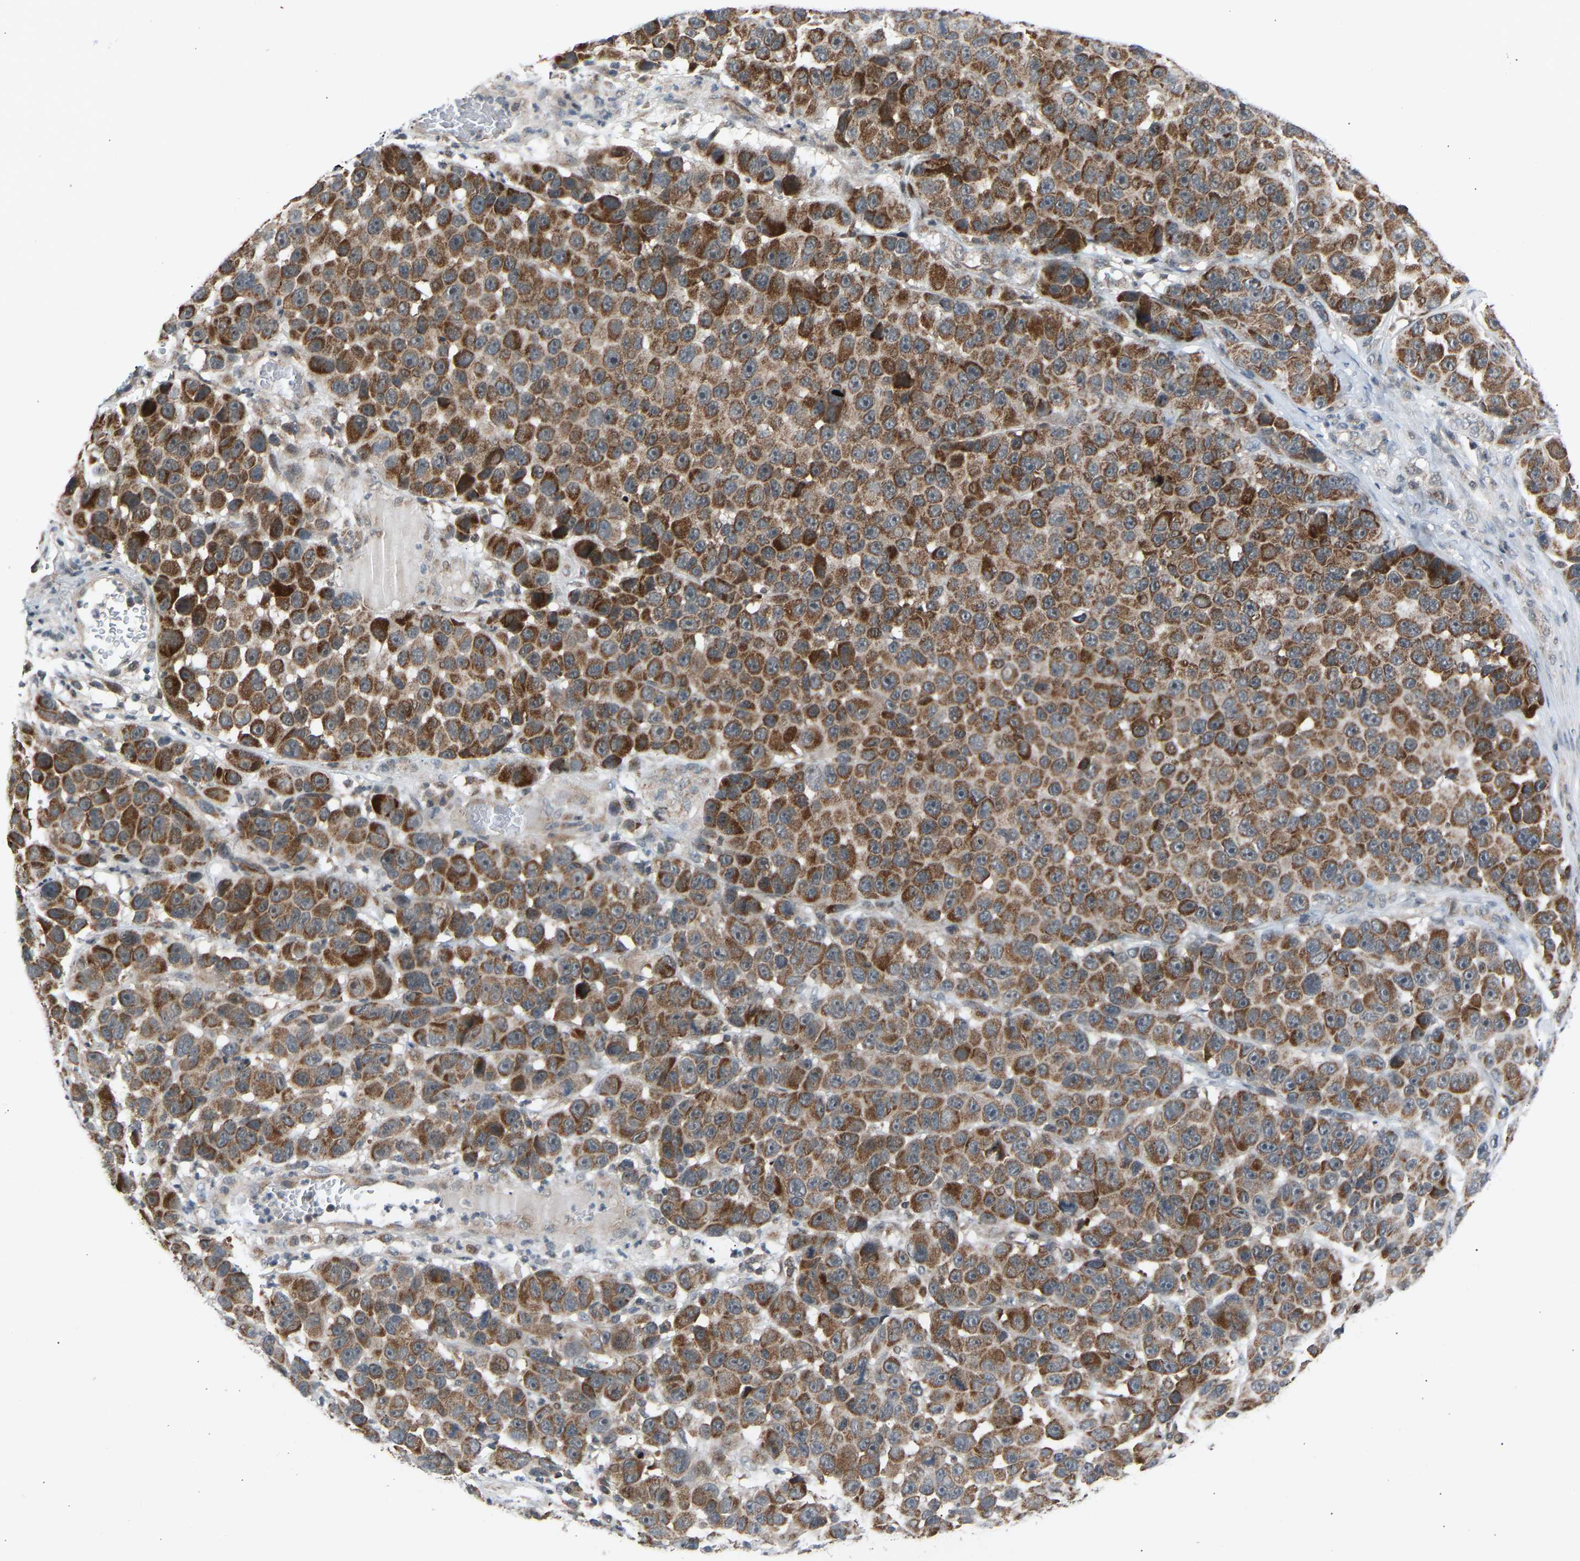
{"staining": {"intensity": "moderate", "quantity": ">75%", "location": "cytoplasmic/membranous"}, "tissue": "melanoma", "cell_type": "Tumor cells", "image_type": "cancer", "snomed": [{"axis": "morphology", "description": "Malignant melanoma, NOS"}, {"axis": "topography", "description": "Skin"}], "caption": "Brown immunohistochemical staining in melanoma shows moderate cytoplasmic/membranous positivity in about >75% of tumor cells.", "gene": "SLIRP", "patient": {"sex": "male", "age": 53}}